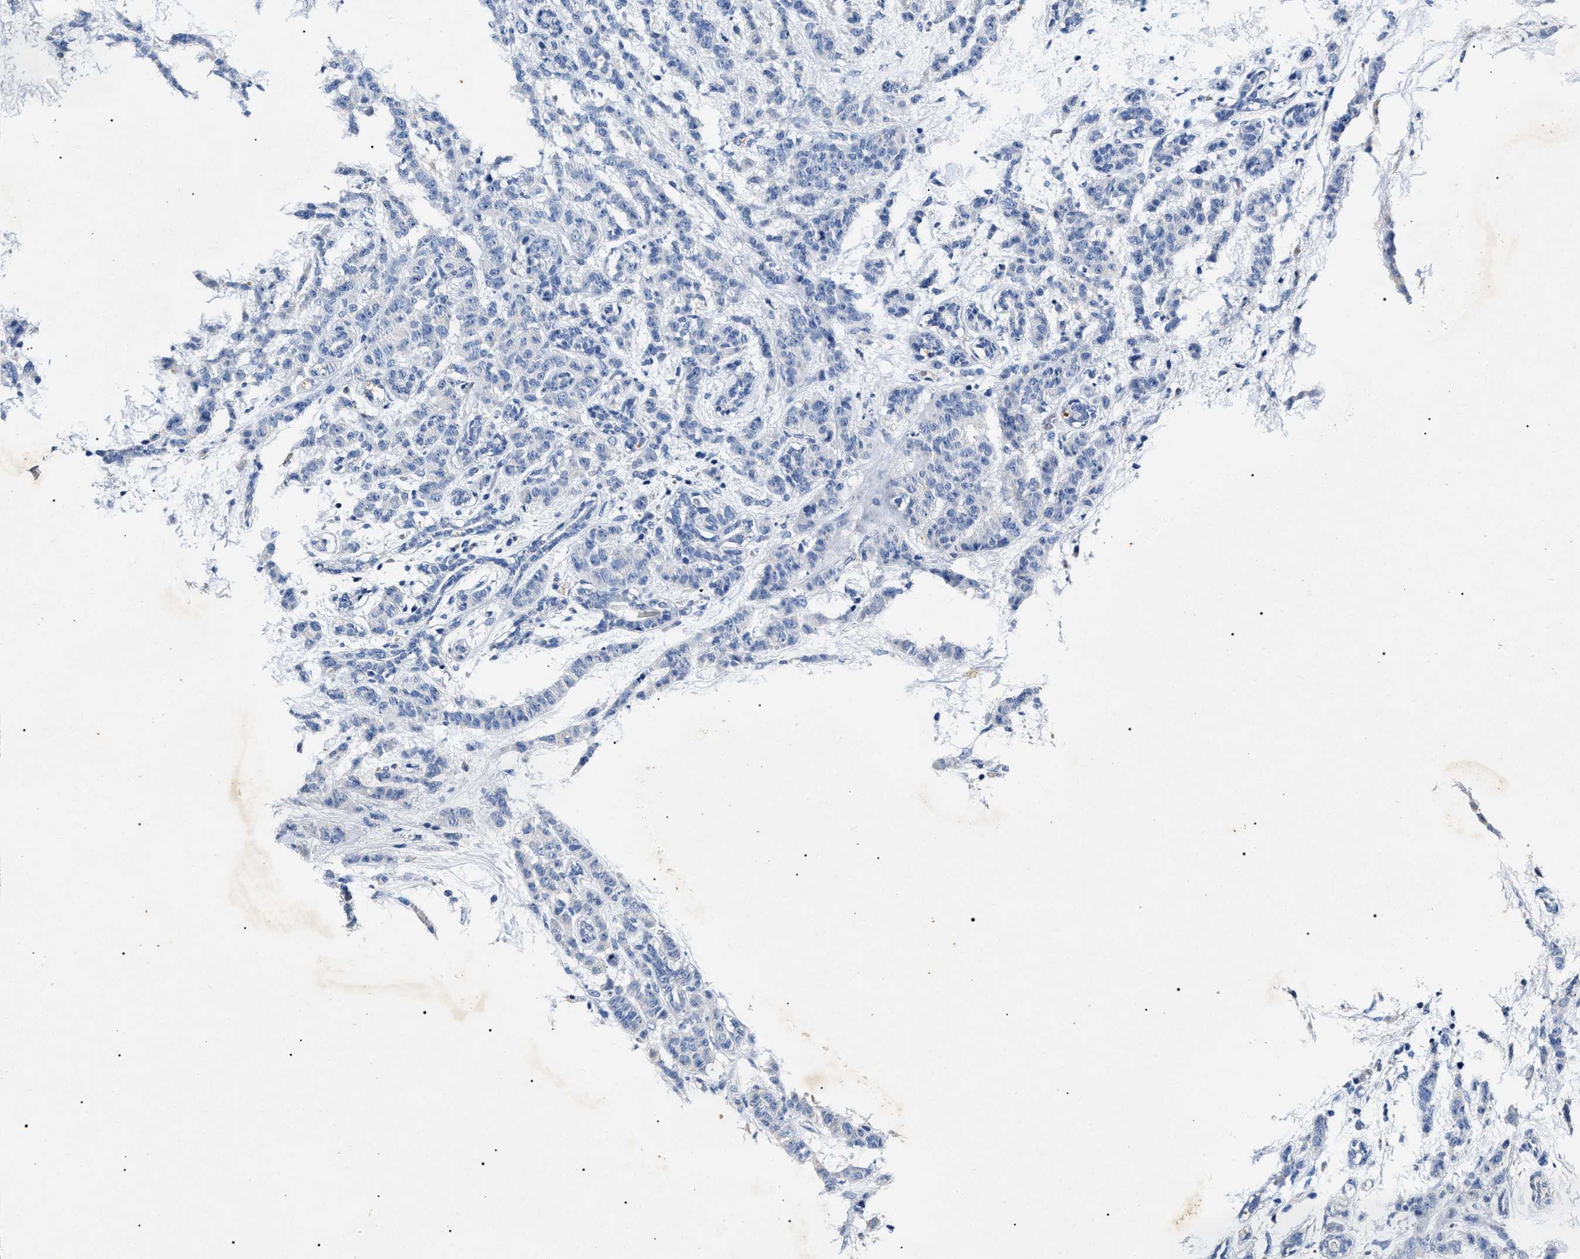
{"staining": {"intensity": "negative", "quantity": "none", "location": "none"}, "tissue": "breast cancer", "cell_type": "Tumor cells", "image_type": "cancer", "snomed": [{"axis": "morphology", "description": "Normal tissue, NOS"}, {"axis": "morphology", "description": "Duct carcinoma"}, {"axis": "topography", "description": "Breast"}], "caption": "Breast intraductal carcinoma stained for a protein using immunohistochemistry (IHC) shows no staining tumor cells.", "gene": "LRRC8E", "patient": {"sex": "female", "age": 40}}